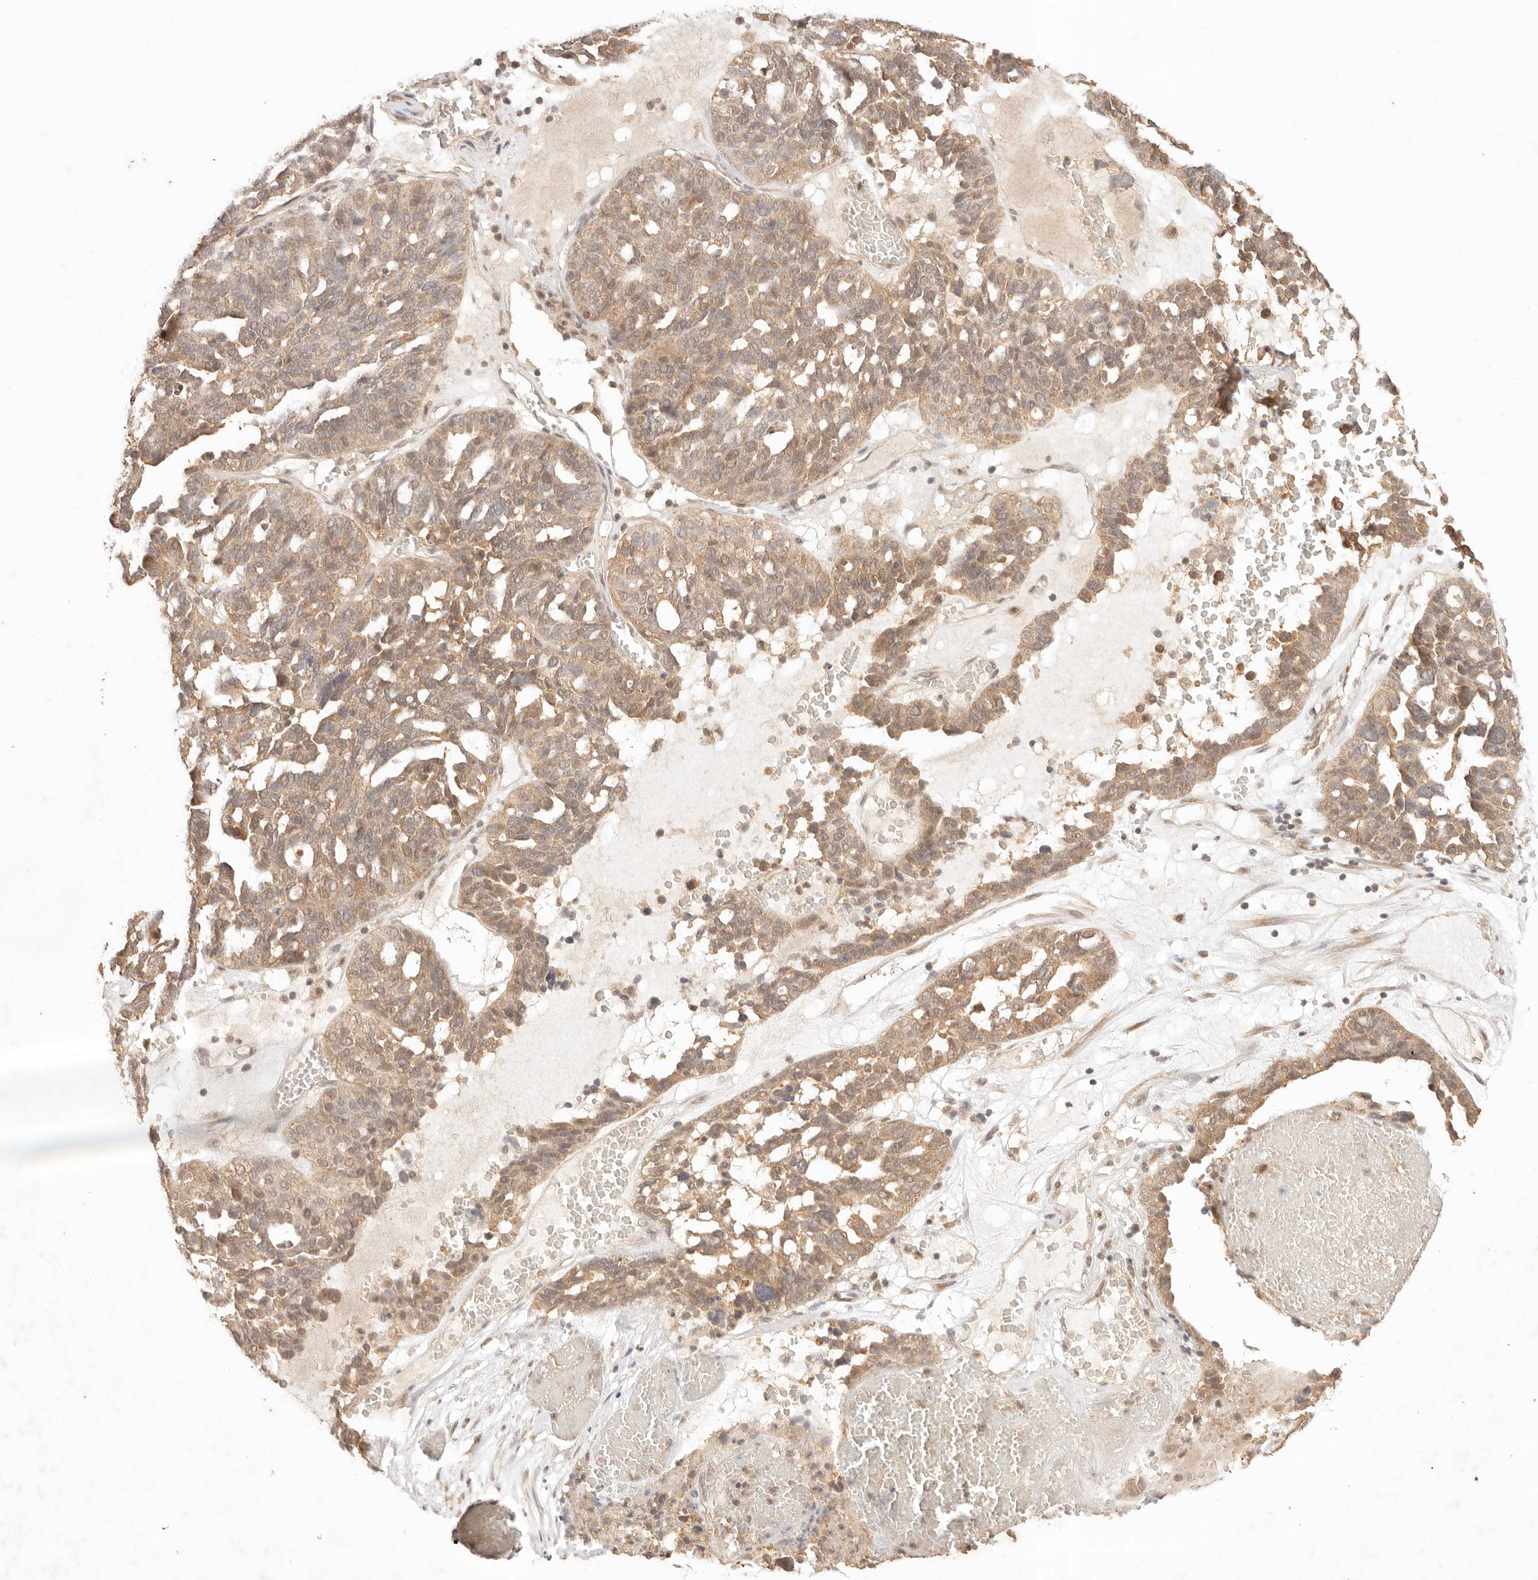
{"staining": {"intensity": "moderate", "quantity": ">75%", "location": "cytoplasmic/membranous,nuclear"}, "tissue": "ovarian cancer", "cell_type": "Tumor cells", "image_type": "cancer", "snomed": [{"axis": "morphology", "description": "Cystadenocarcinoma, serous, NOS"}, {"axis": "topography", "description": "Ovary"}], "caption": "A brown stain labels moderate cytoplasmic/membranous and nuclear positivity of a protein in human serous cystadenocarcinoma (ovarian) tumor cells.", "gene": "TRIM11", "patient": {"sex": "female", "age": 59}}